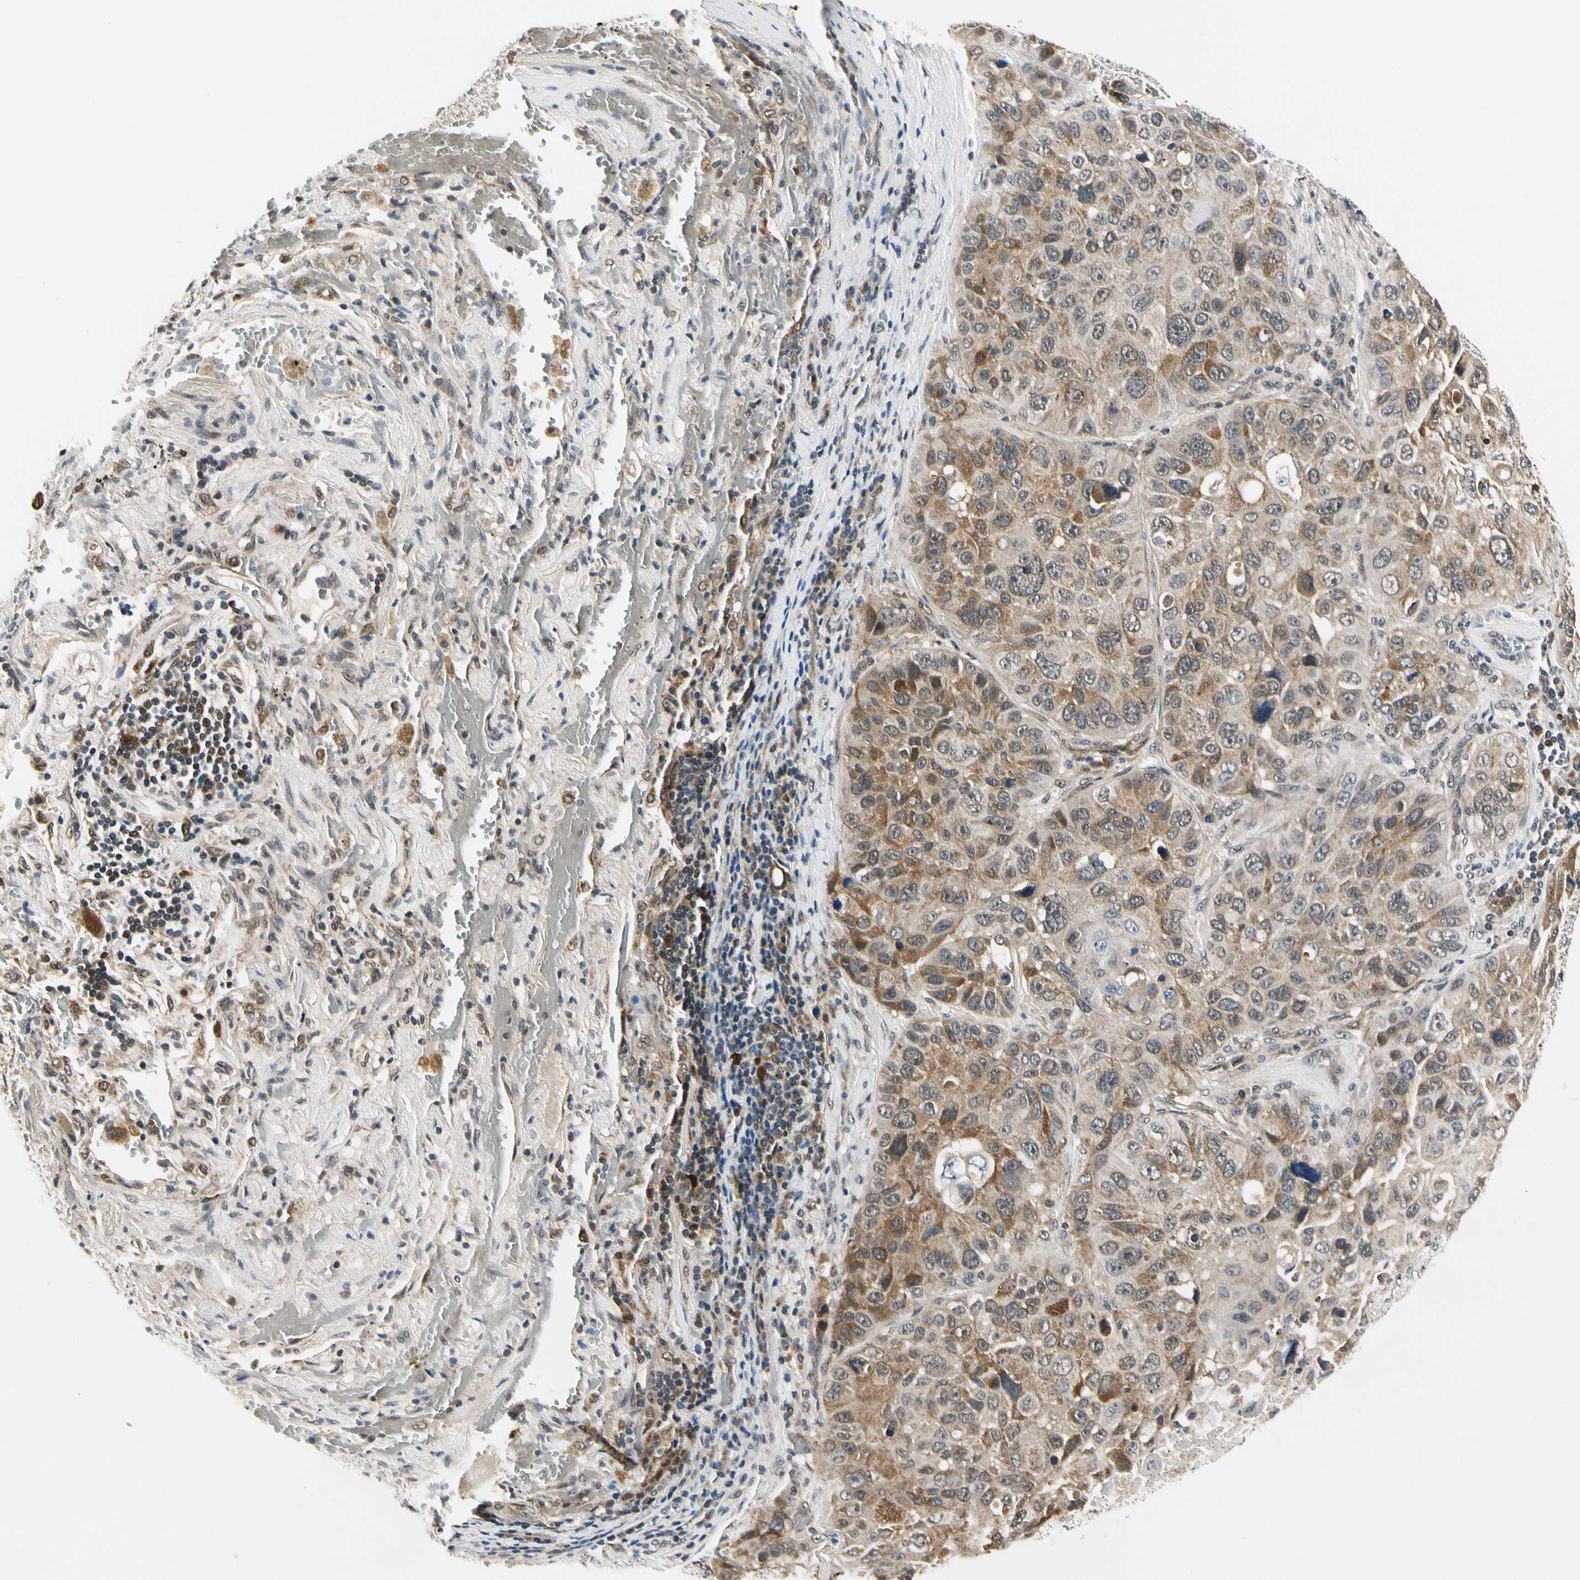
{"staining": {"intensity": "strong", "quantity": ">75%", "location": "cytoplasmic/membranous"}, "tissue": "lung cancer", "cell_type": "Tumor cells", "image_type": "cancer", "snomed": [{"axis": "morphology", "description": "Squamous cell carcinoma, NOS"}, {"axis": "topography", "description": "Lung"}], "caption": "Lung cancer (squamous cell carcinoma) stained with IHC reveals strong cytoplasmic/membranous expression in about >75% of tumor cells.", "gene": "PDK2", "patient": {"sex": "male", "age": 57}}